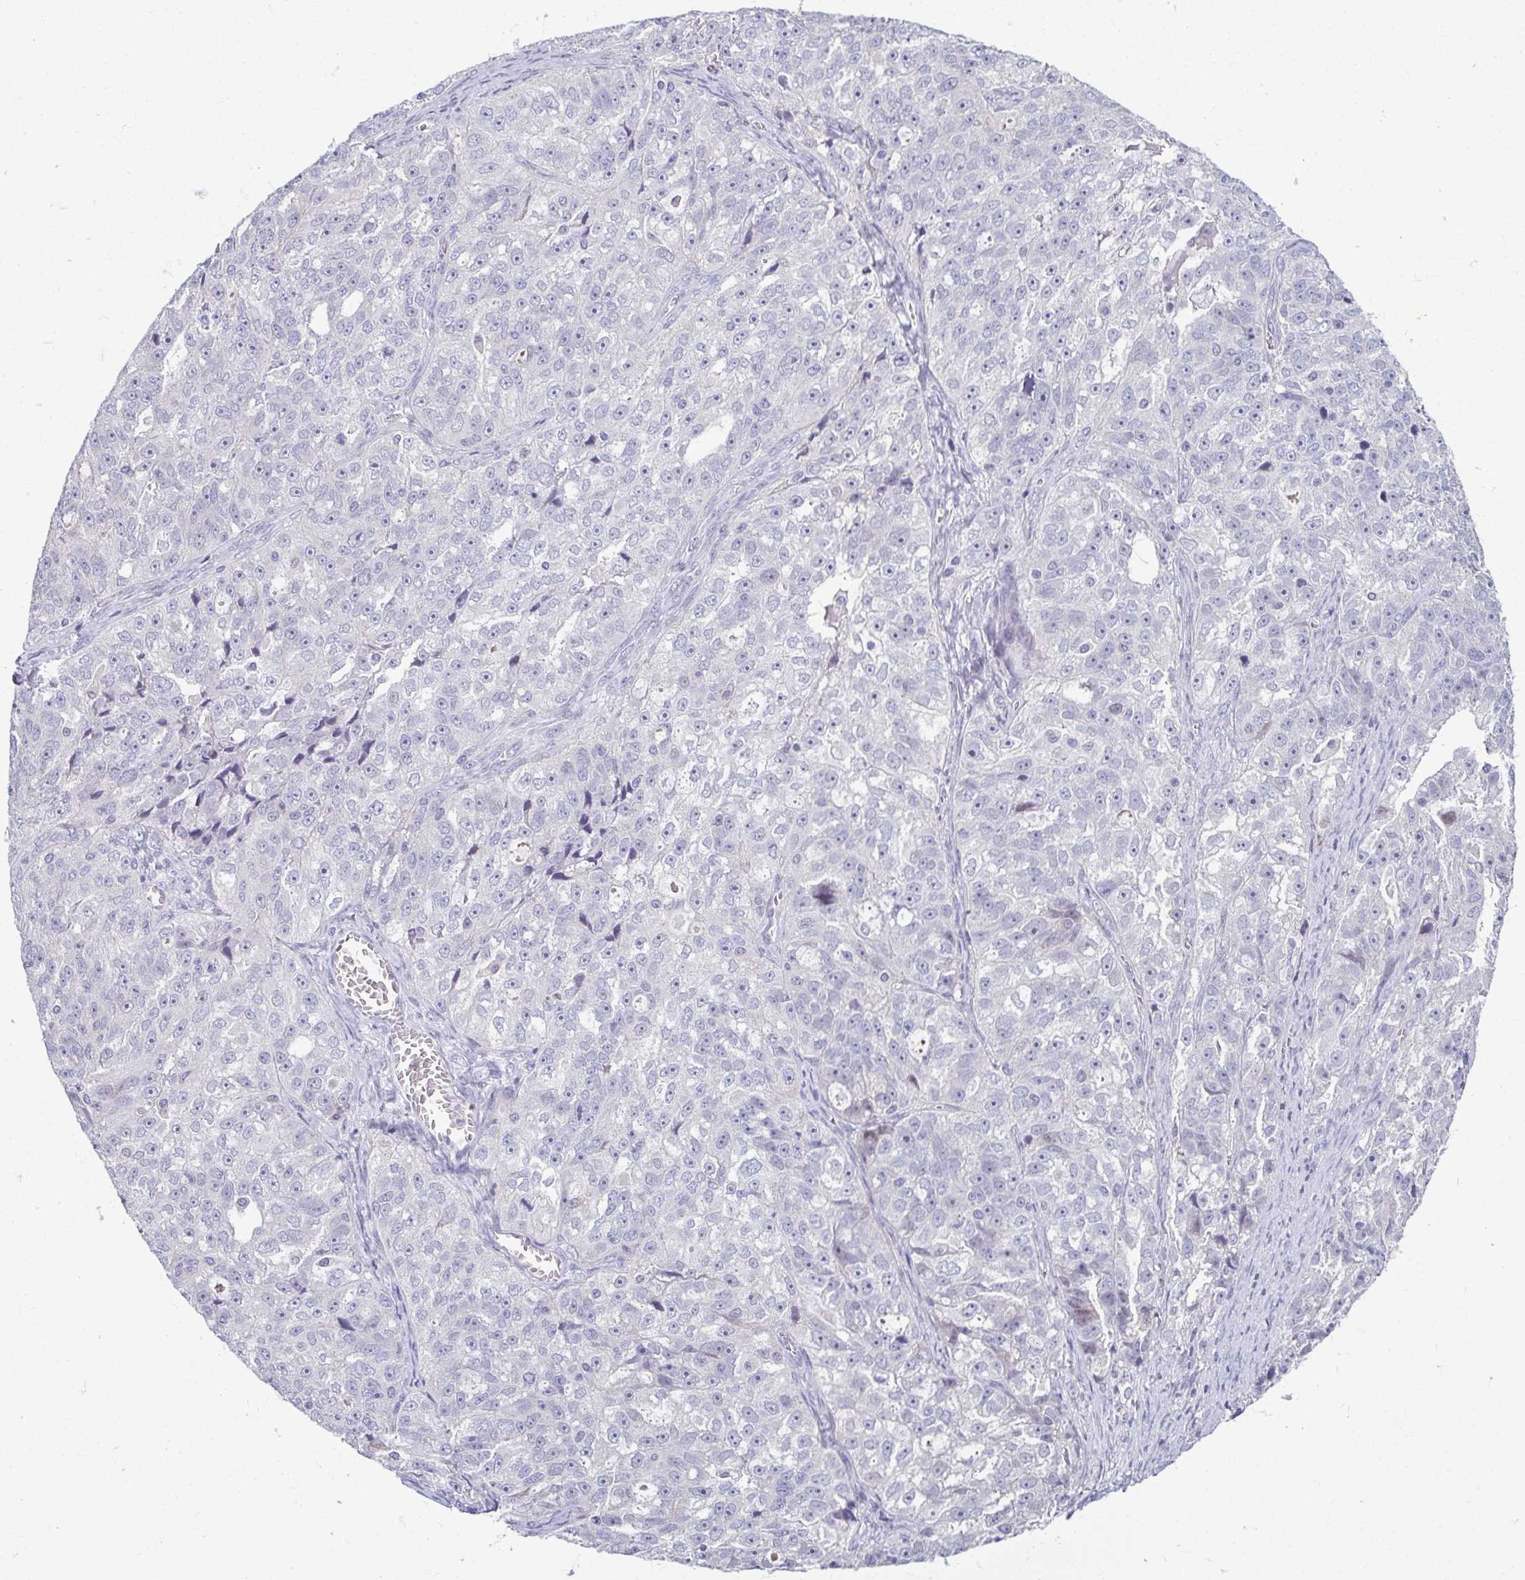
{"staining": {"intensity": "negative", "quantity": "none", "location": "none"}, "tissue": "ovarian cancer", "cell_type": "Tumor cells", "image_type": "cancer", "snomed": [{"axis": "morphology", "description": "Cystadenocarcinoma, serous, NOS"}, {"axis": "topography", "description": "Ovary"}], "caption": "This is an immunohistochemistry (IHC) photomicrograph of ovarian serous cystadenocarcinoma. There is no positivity in tumor cells.", "gene": "ODF1", "patient": {"sex": "female", "age": 51}}